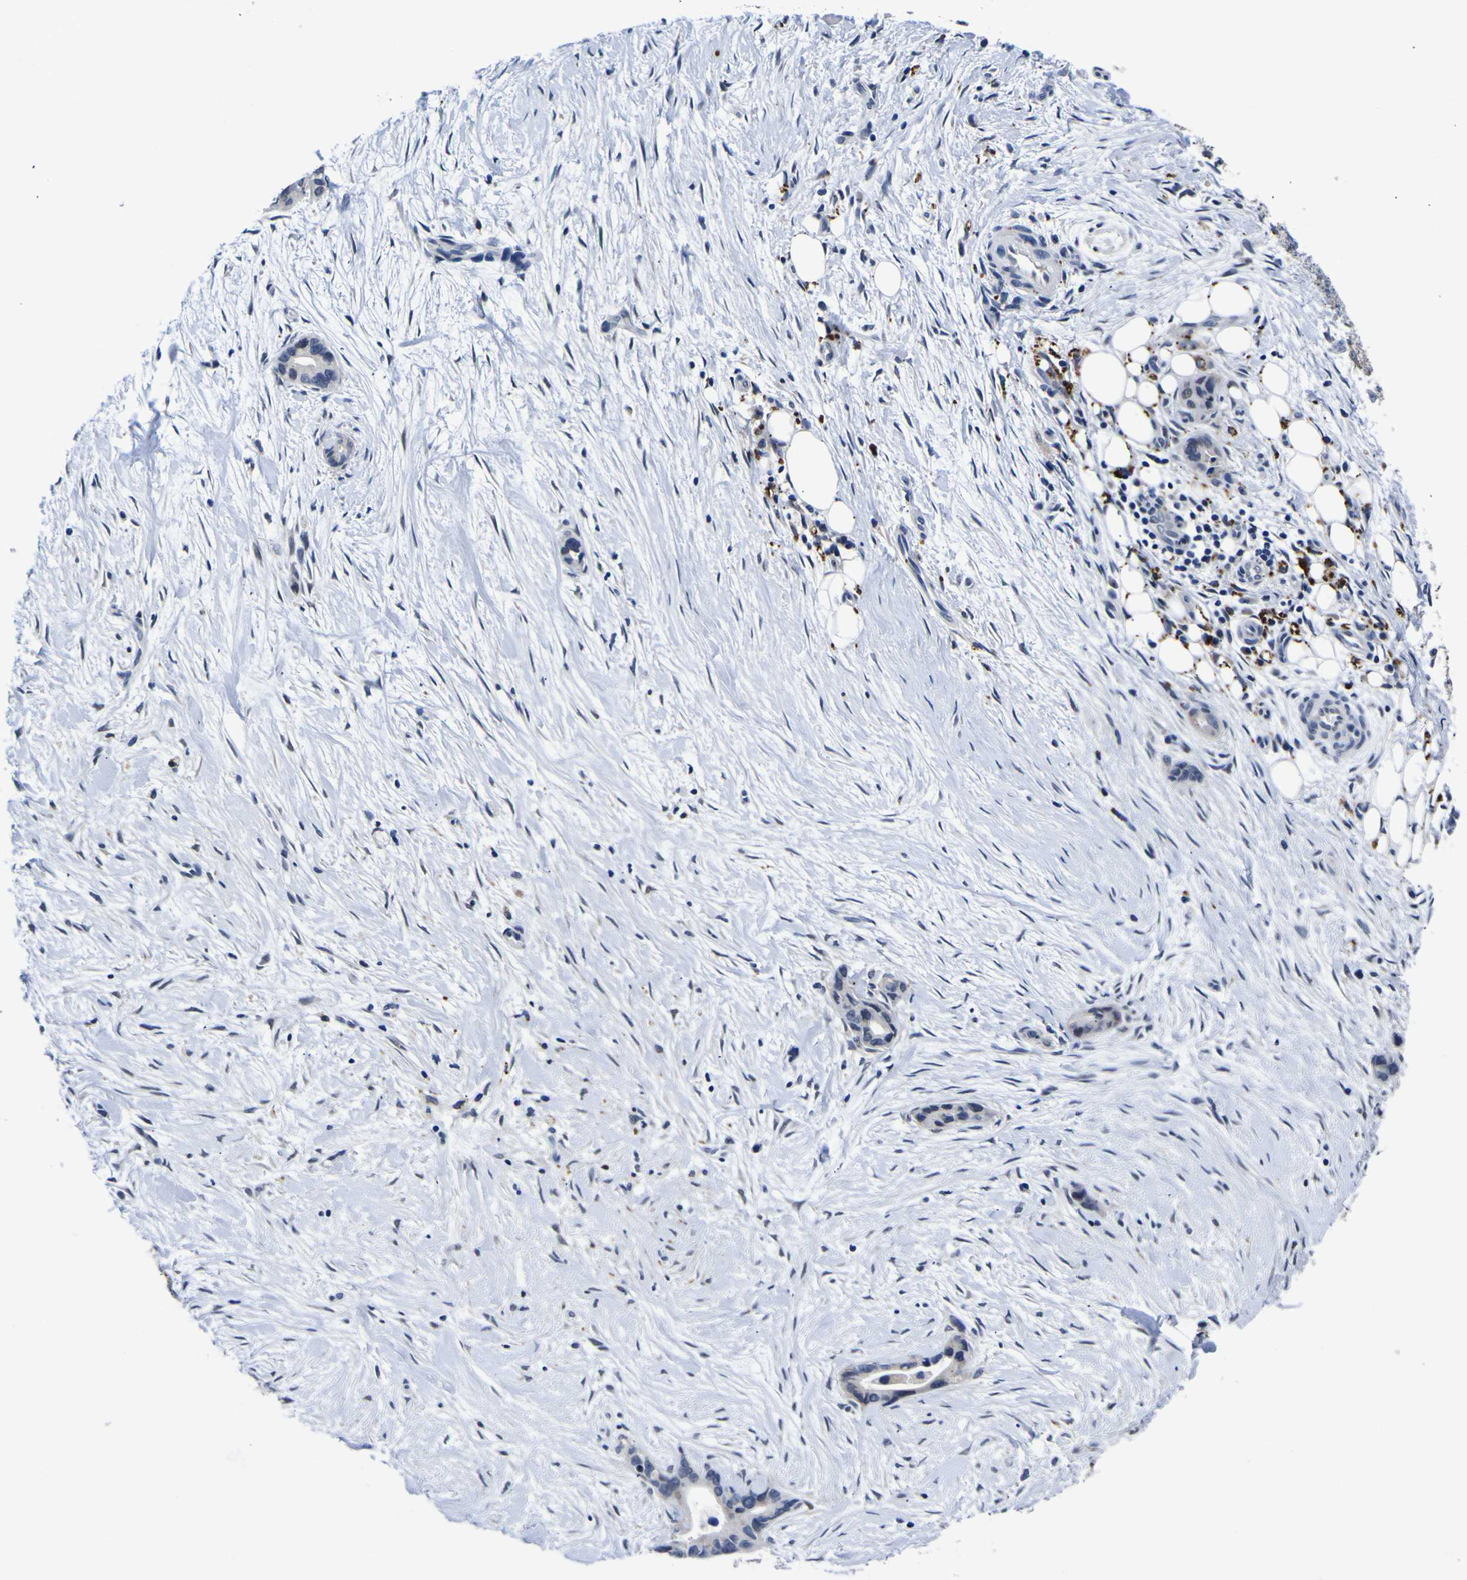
{"staining": {"intensity": "negative", "quantity": "none", "location": "none"}, "tissue": "liver cancer", "cell_type": "Tumor cells", "image_type": "cancer", "snomed": [{"axis": "morphology", "description": "Cholangiocarcinoma"}, {"axis": "topography", "description": "Liver"}], "caption": "Cholangiocarcinoma (liver) was stained to show a protein in brown. There is no significant staining in tumor cells.", "gene": "IGFLR1", "patient": {"sex": "female", "age": 55}}